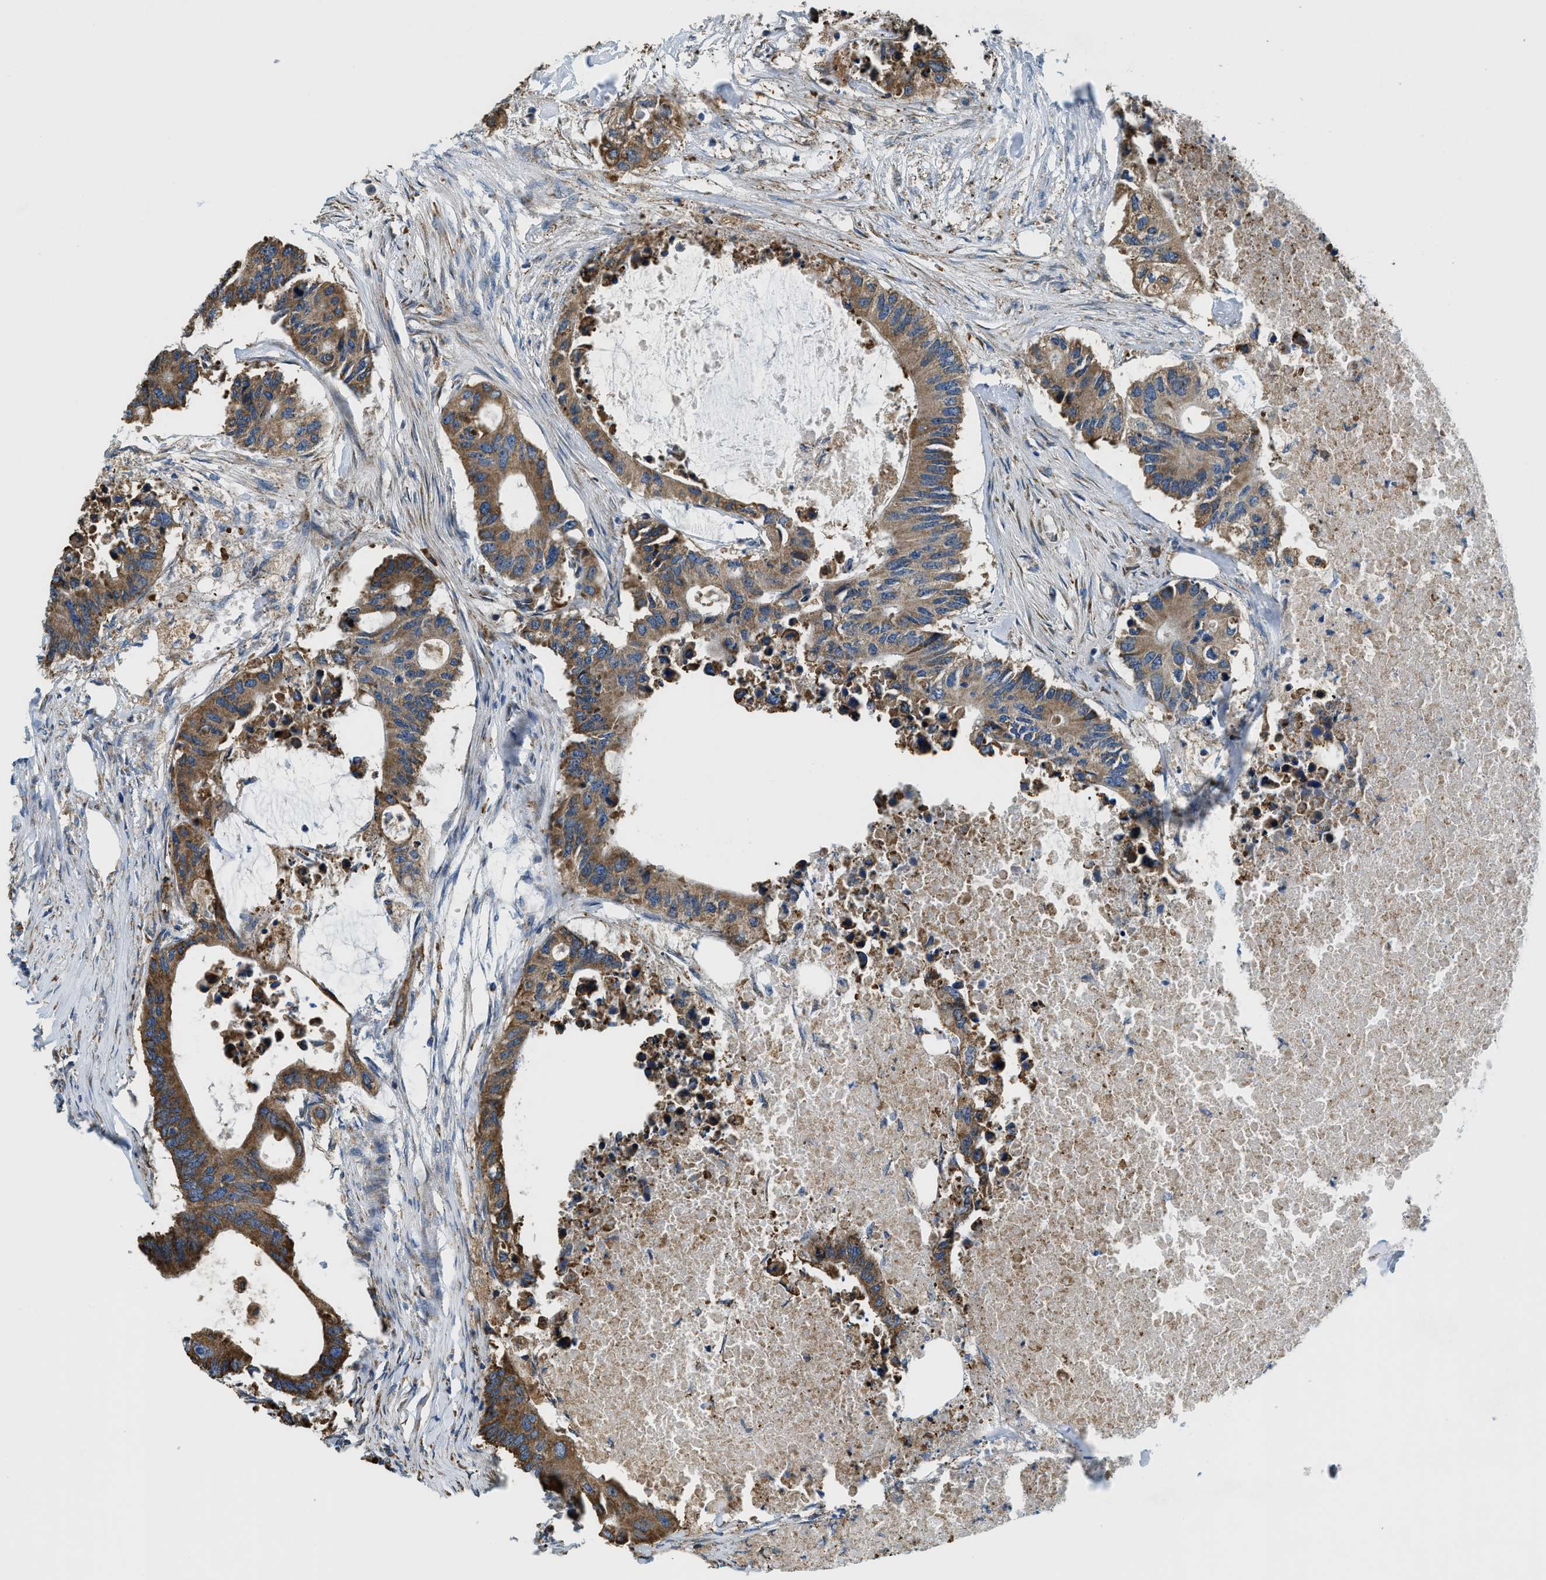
{"staining": {"intensity": "moderate", "quantity": ">75%", "location": "cytoplasmic/membranous"}, "tissue": "colorectal cancer", "cell_type": "Tumor cells", "image_type": "cancer", "snomed": [{"axis": "morphology", "description": "Adenocarcinoma, NOS"}, {"axis": "topography", "description": "Colon"}], "caption": "This photomicrograph demonstrates immunohistochemistry staining of adenocarcinoma (colorectal), with medium moderate cytoplasmic/membranous positivity in about >75% of tumor cells.", "gene": "CSPG4", "patient": {"sex": "male", "age": 71}}